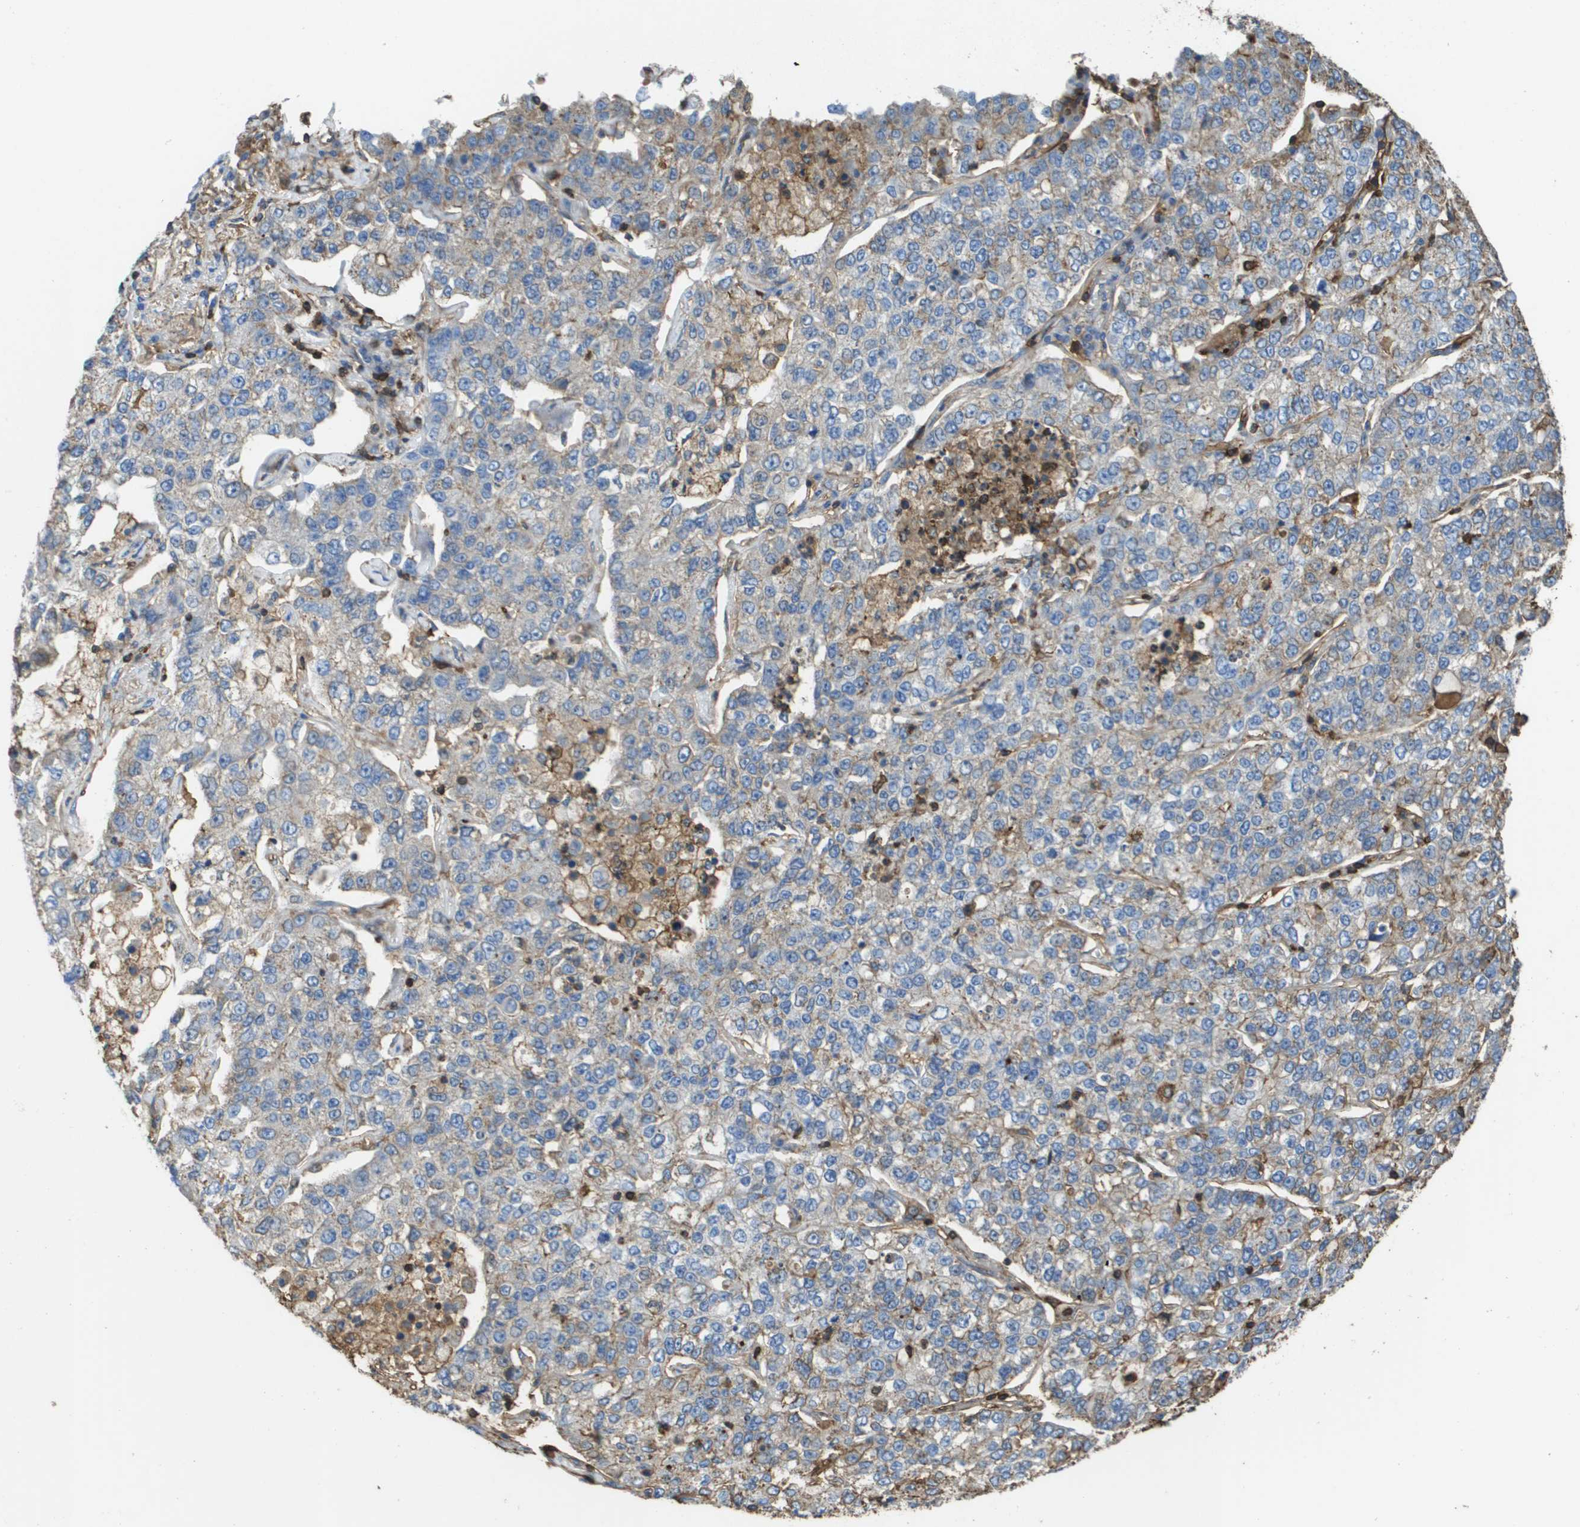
{"staining": {"intensity": "negative", "quantity": "none", "location": "none"}, "tissue": "lung cancer", "cell_type": "Tumor cells", "image_type": "cancer", "snomed": [{"axis": "morphology", "description": "Adenocarcinoma, NOS"}, {"axis": "topography", "description": "Lung"}], "caption": "Tumor cells show no significant staining in adenocarcinoma (lung). (Brightfield microscopy of DAB IHC at high magnification).", "gene": "PASK", "patient": {"sex": "male", "age": 49}}